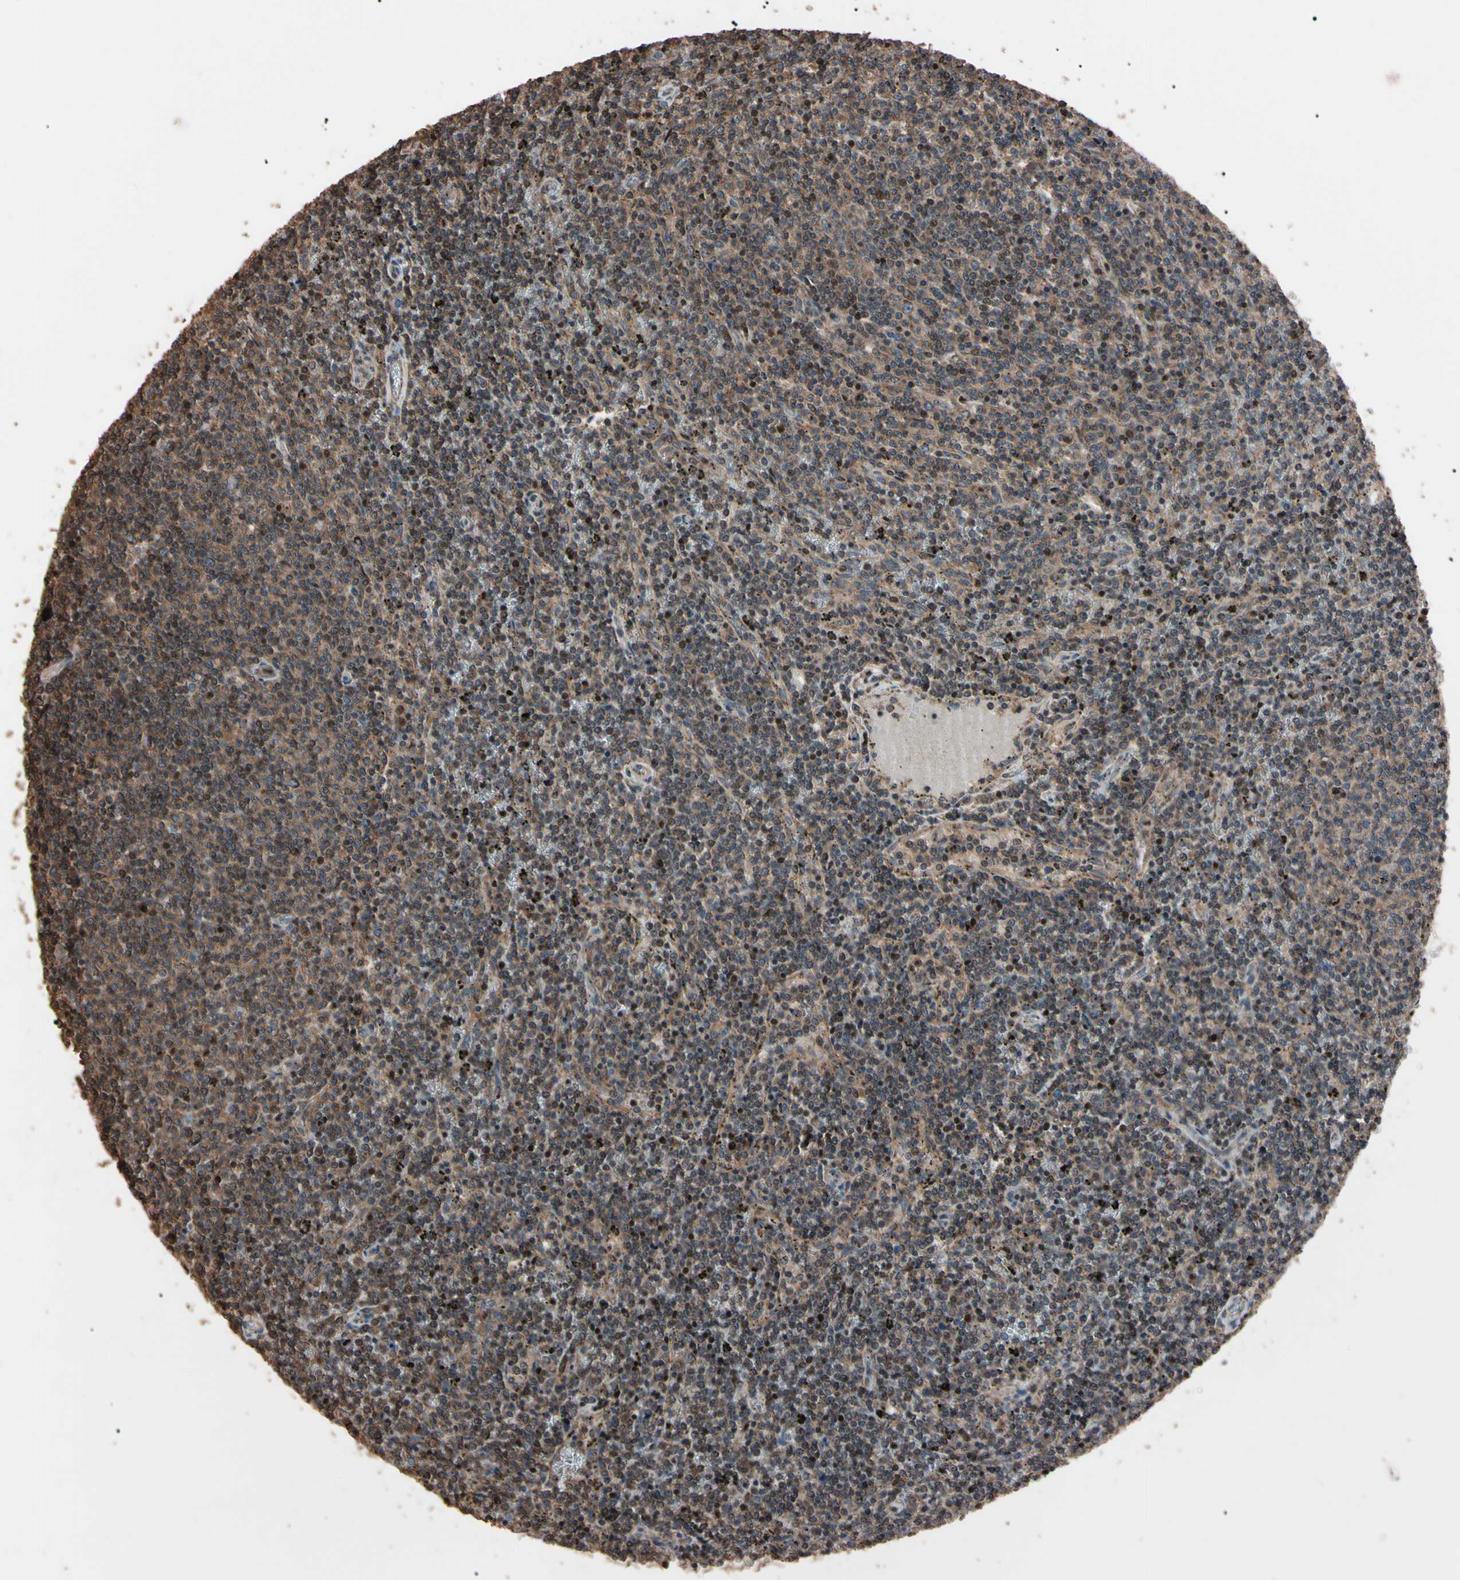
{"staining": {"intensity": "weak", "quantity": "25%-75%", "location": "cytoplasmic/membranous,nuclear"}, "tissue": "lymphoma", "cell_type": "Tumor cells", "image_type": "cancer", "snomed": [{"axis": "morphology", "description": "Malignant lymphoma, non-Hodgkin's type, Low grade"}, {"axis": "topography", "description": "Spleen"}], "caption": "Protein analysis of lymphoma tissue exhibits weak cytoplasmic/membranous and nuclear positivity in approximately 25%-75% of tumor cells. (Brightfield microscopy of DAB IHC at high magnification).", "gene": "TNFRSF1A", "patient": {"sex": "female", "age": 50}}